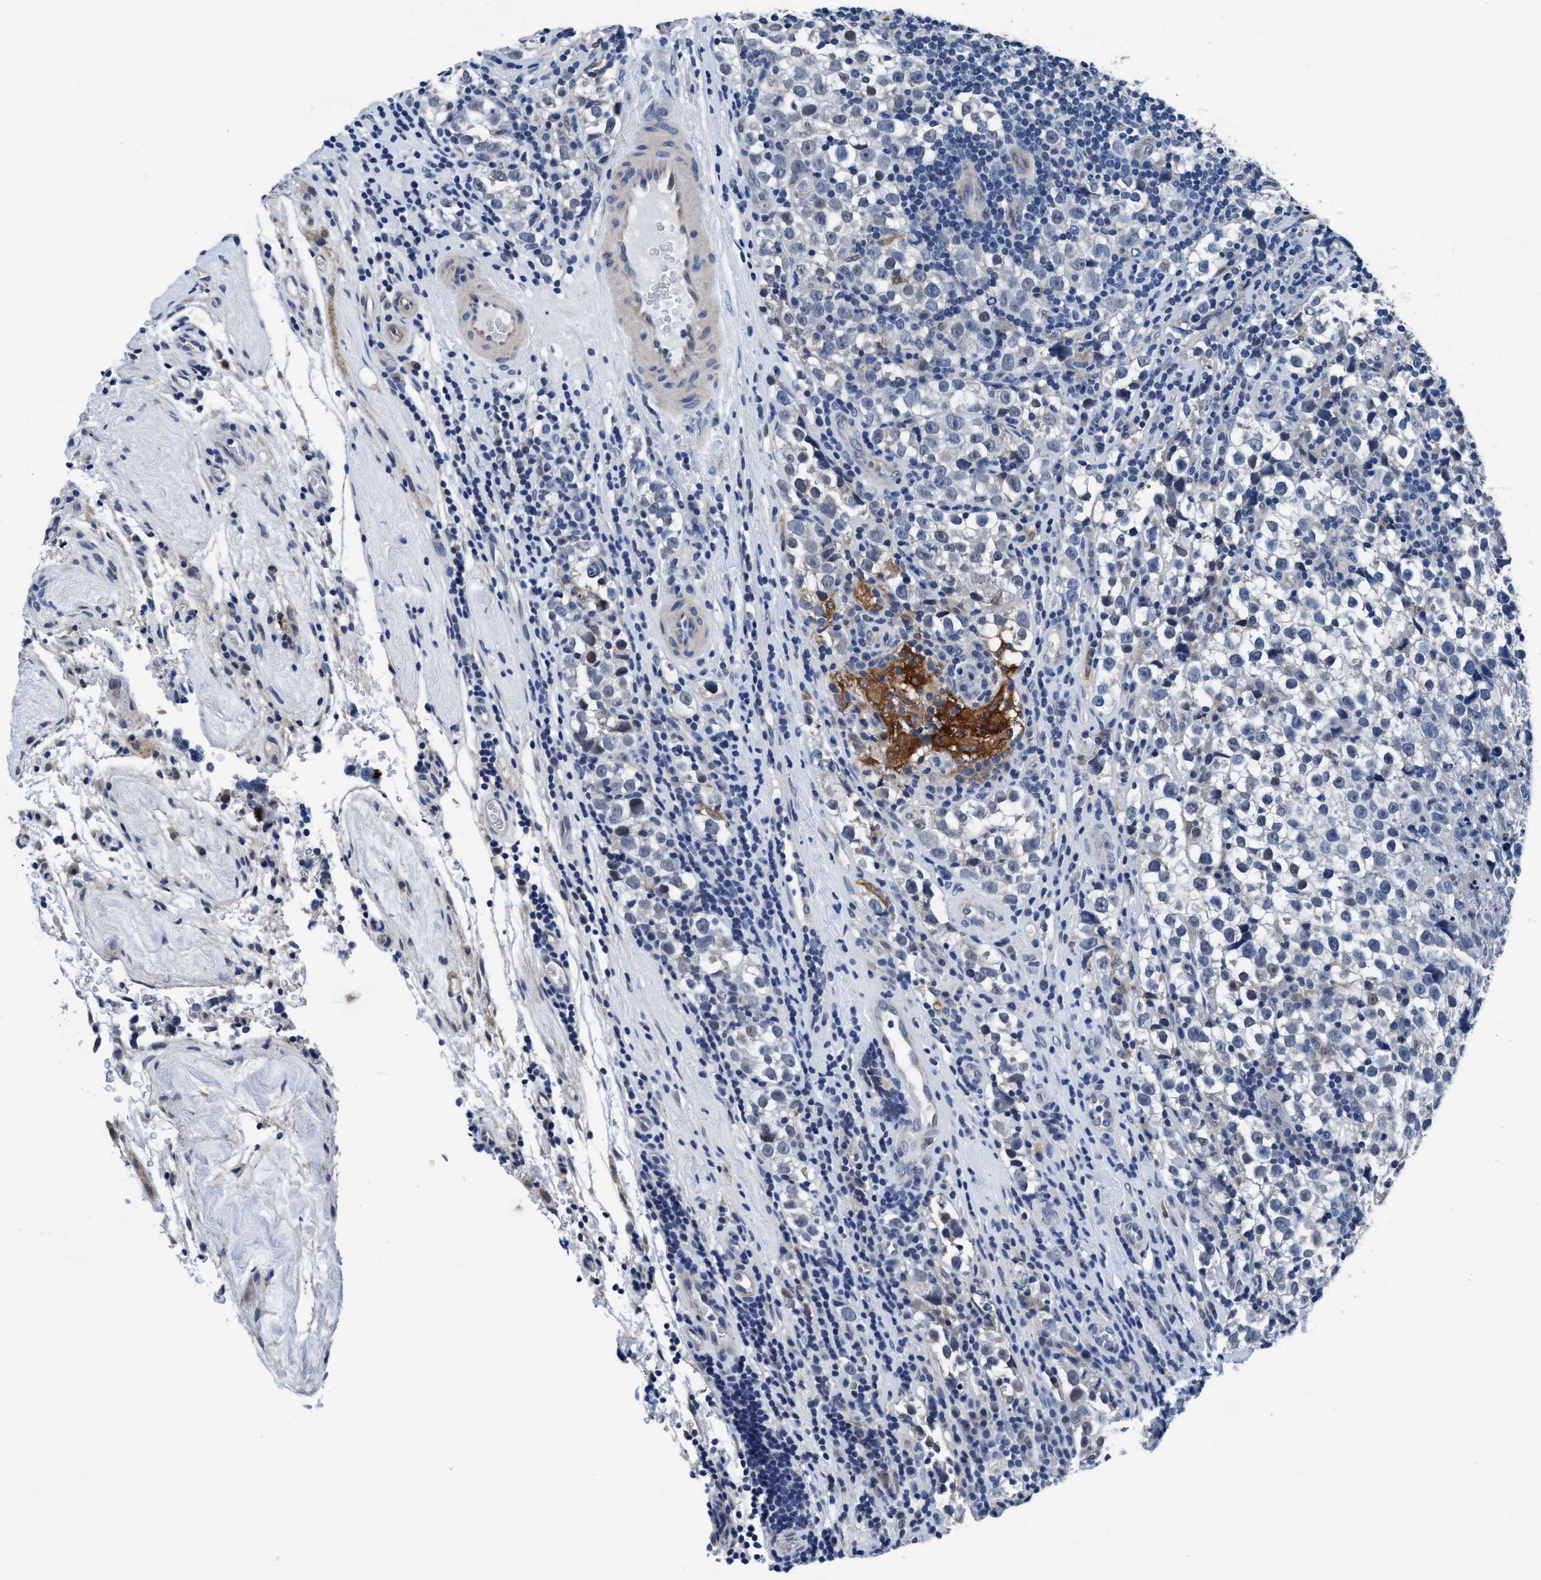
{"staining": {"intensity": "negative", "quantity": "none", "location": "none"}, "tissue": "testis cancer", "cell_type": "Tumor cells", "image_type": "cancer", "snomed": [{"axis": "morphology", "description": "Normal tissue, NOS"}, {"axis": "morphology", "description": "Seminoma, NOS"}, {"axis": "topography", "description": "Testis"}], "caption": "Tumor cells show no significant protein positivity in testis seminoma. (DAB (3,3'-diaminobenzidine) IHC with hematoxylin counter stain).", "gene": "TMEM94", "patient": {"sex": "male", "age": 43}}